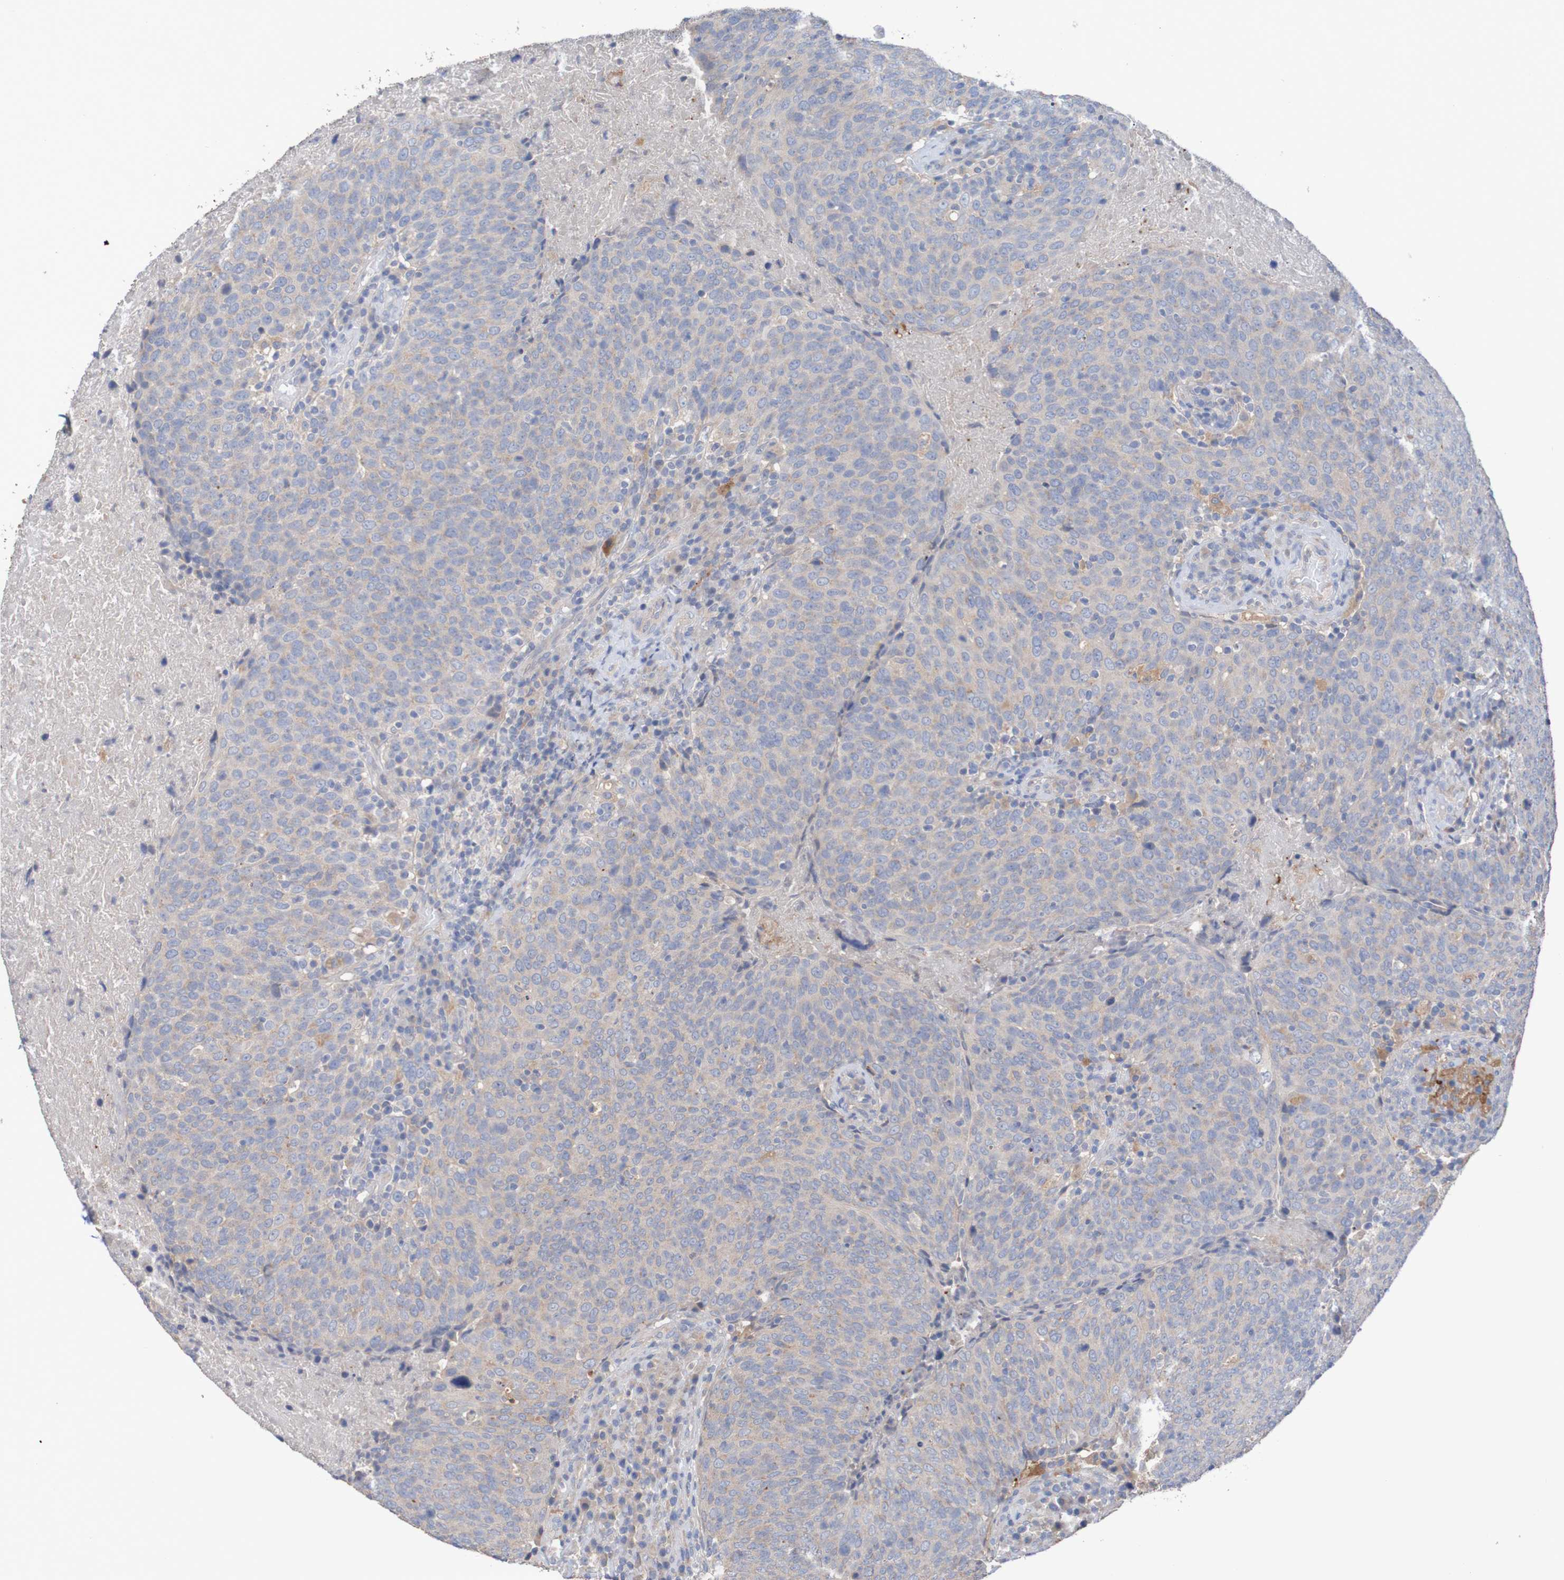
{"staining": {"intensity": "weak", "quantity": "<25%", "location": "cytoplasmic/membranous"}, "tissue": "head and neck cancer", "cell_type": "Tumor cells", "image_type": "cancer", "snomed": [{"axis": "morphology", "description": "Squamous cell carcinoma, NOS"}, {"axis": "morphology", "description": "Squamous cell carcinoma, metastatic, NOS"}, {"axis": "topography", "description": "Lymph node"}, {"axis": "topography", "description": "Head-Neck"}], "caption": "There is no significant staining in tumor cells of head and neck squamous cell carcinoma. Brightfield microscopy of immunohistochemistry stained with DAB (3,3'-diaminobenzidine) (brown) and hematoxylin (blue), captured at high magnification.", "gene": "PHYH", "patient": {"sex": "male", "age": 62}}